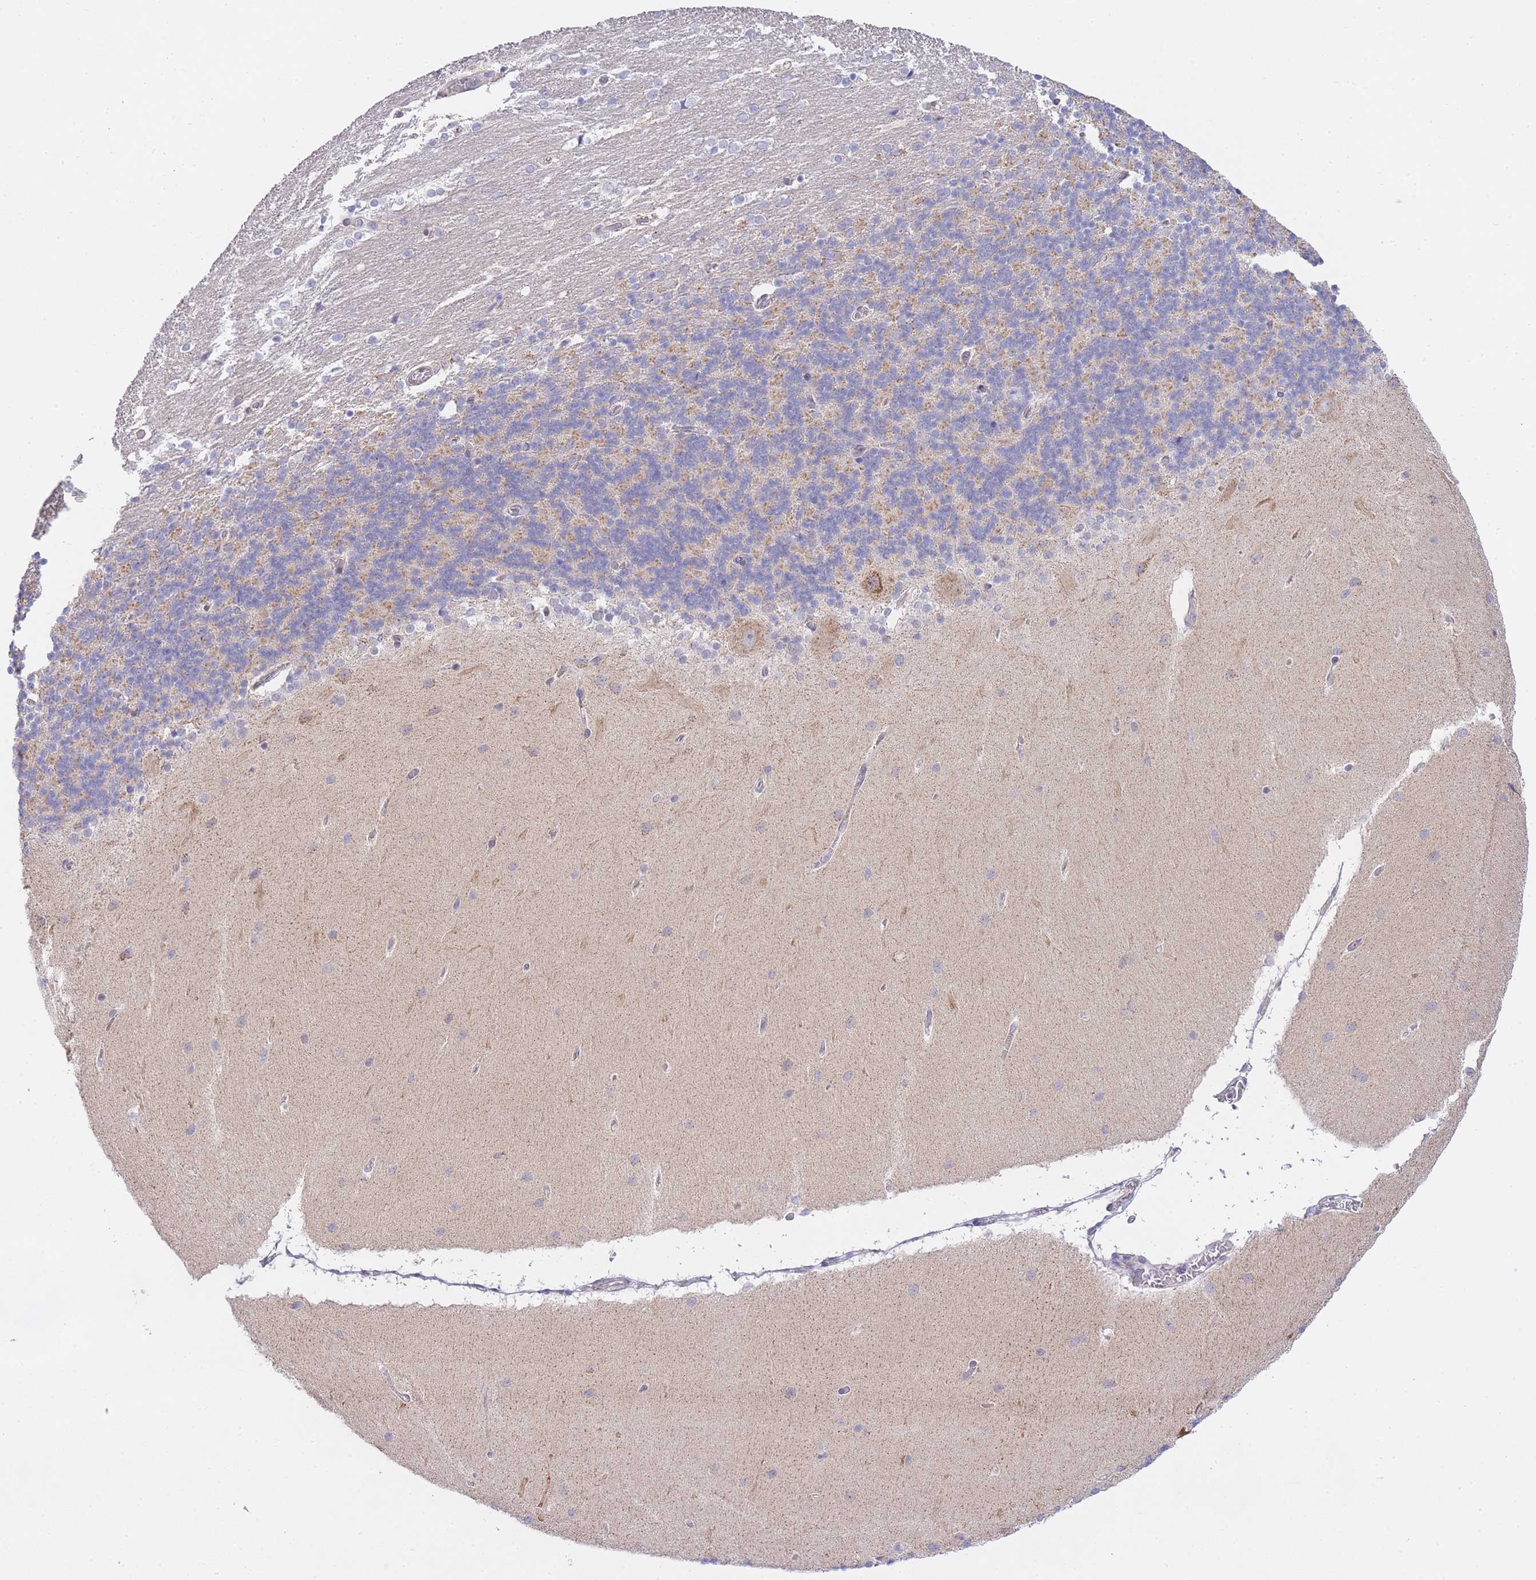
{"staining": {"intensity": "weak", "quantity": "<25%", "location": "cytoplasmic/membranous"}, "tissue": "cerebellum", "cell_type": "Cells in granular layer", "image_type": "normal", "snomed": [{"axis": "morphology", "description": "Normal tissue, NOS"}, {"axis": "topography", "description": "Cerebellum"}], "caption": "Immunohistochemistry (IHC) photomicrograph of benign cerebellum: cerebellum stained with DAB displays no significant protein expression in cells in granular layer.", "gene": "CTBP1", "patient": {"sex": "female", "age": 54}}